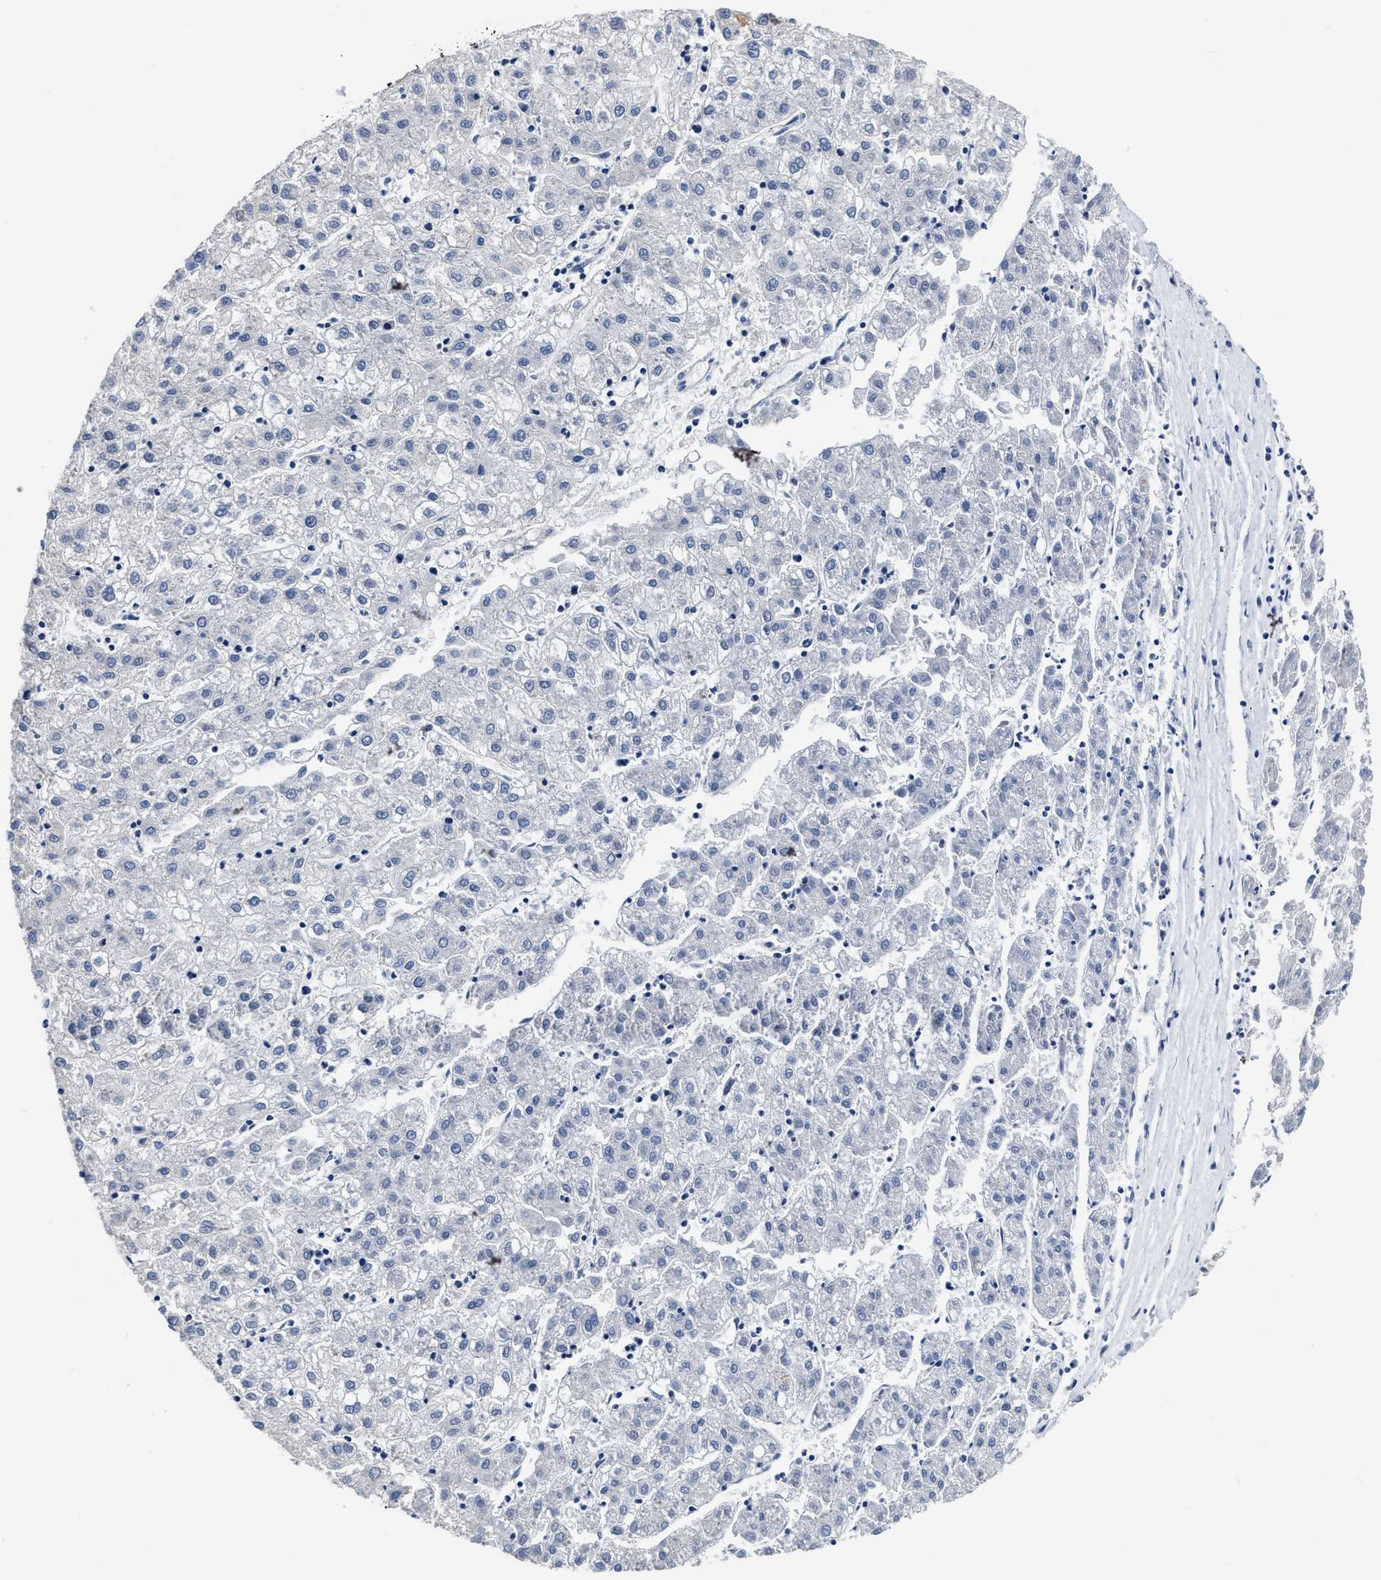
{"staining": {"intensity": "negative", "quantity": "none", "location": "none"}, "tissue": "liver cancer", "cell_type": "Tumor cells", "image_type": "cancer", "snomed": [{"axis": "morphology", "description": "Carcinoma, Hepatocellular, NOS"}, {"axis": "topography", "description": "Liver"}], "caption": "The micrograph shows no significant staining in tumor cells of liver cancer.", "gene": "C22orf42", "patient": {"sex": "male", "age": 72}}